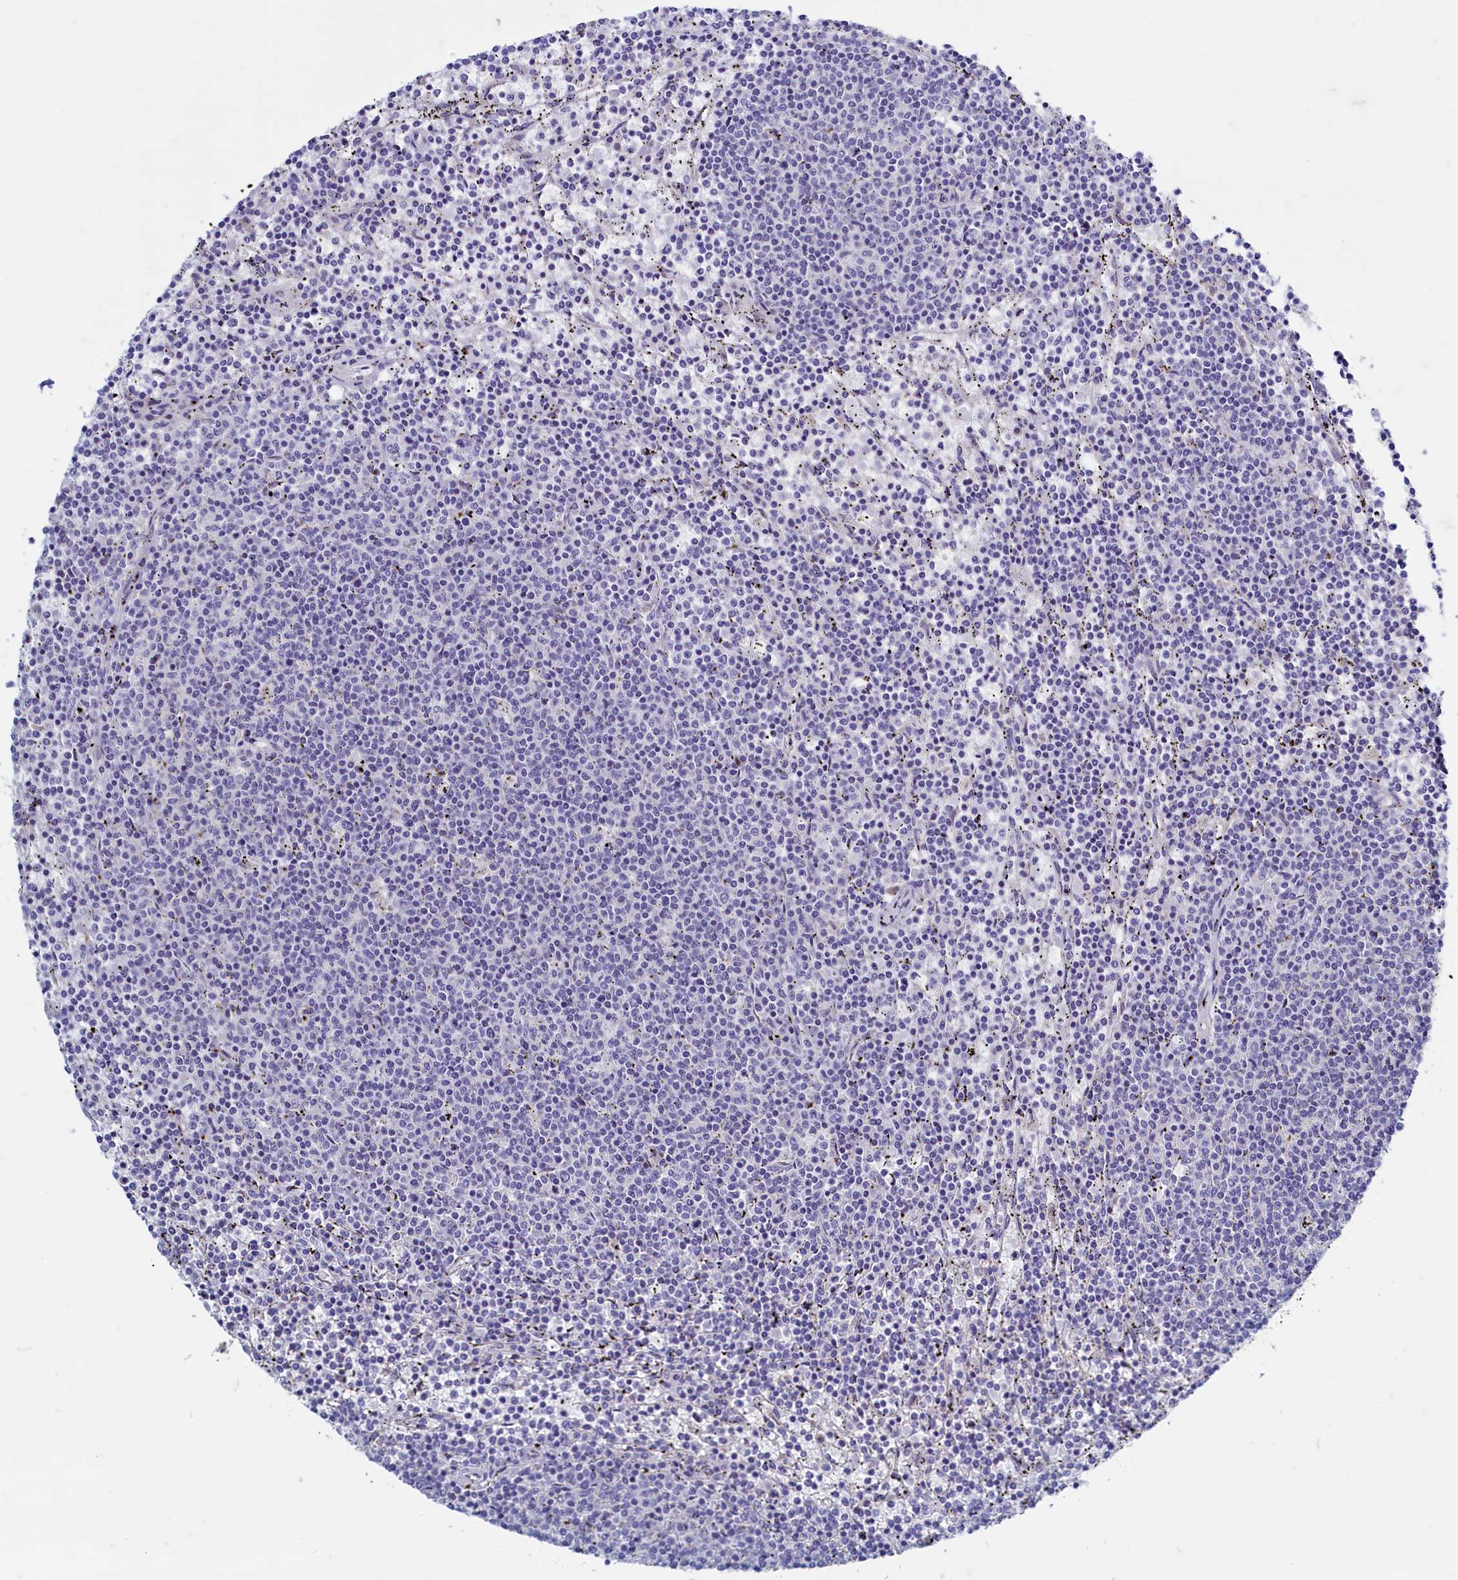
{"staining": {"intensity": "negative", "quantity": "none", "location": "none"}, "tissue": "lymphoma", "cell_type": "Tumor cells", "image_type": "cancer", "snomed": [{"axis": "morphology", "description": "Malignant lymphoma, non-Hodgkin's type, Low grade"}, {"axis": "topography", "description": "Spleen"}], "caption": "DAB (3,3'-diaminobenzidine) immunohistochemical staining of human lymphoma displays no significant expression in tumor cells.", "gene": "MAP1LC3A", "patient": {"sex": "female", "age": 50}}